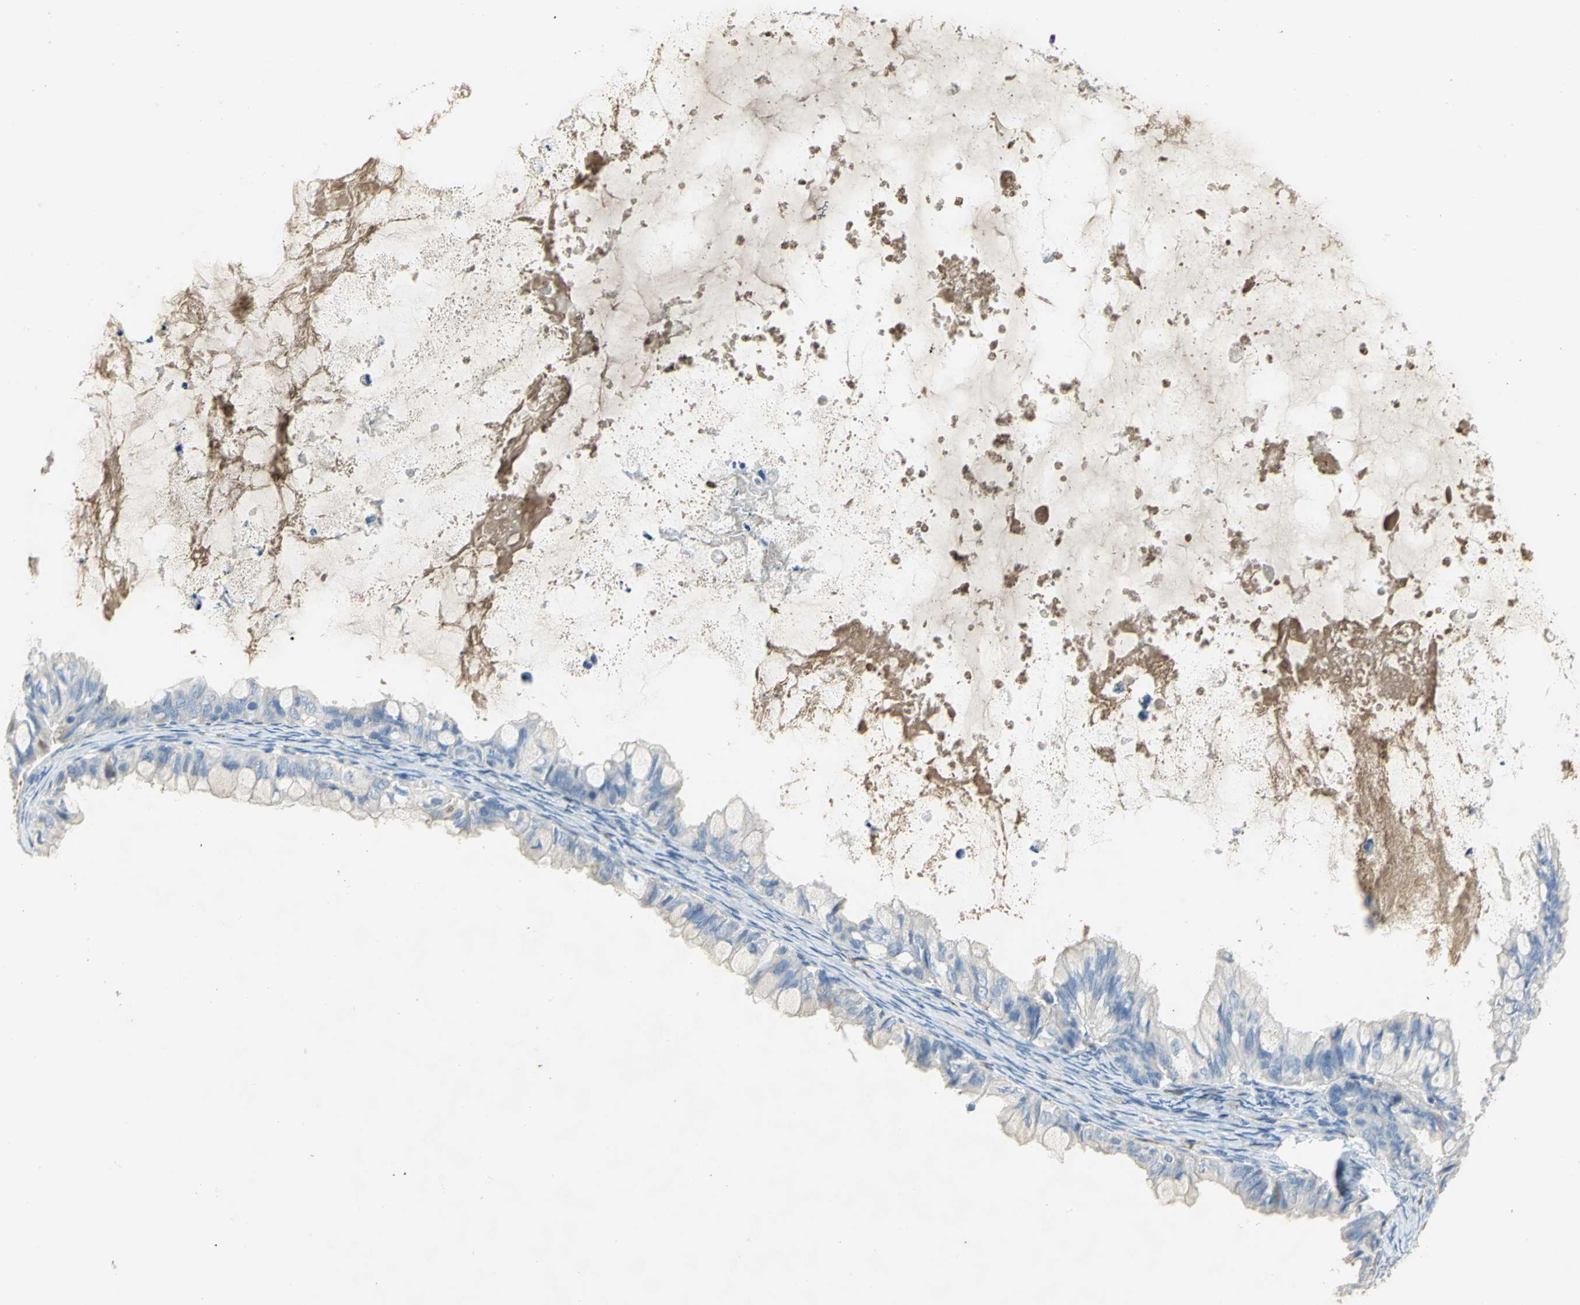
{"staining": {"intensity": "negative", "quantity": "none", "location": "none"}, "tissue": "ovarian cancer", "cell_type": "Tumor cells", "image_type": "cancer", "snomed": [{"axis": "morphology", "description": "Cystadenocarcinoma, mucinous, NOS"}, {"axis": "topography", "description": "Ovary"}], "caption": "A high-resolution photomicrograph shows immunohistochemistry staining of mucinous cystadenocarcinoma (ovarian), which reveals no significant positivity in tumor cells. (DAB (3,3'-diaminobenzidine) immunohistochemistry (IHC) visualized using brightfield microscopy, high magnification).", "gene": "DLGAP5", "patient": {"sex": "female", "age": 80}}